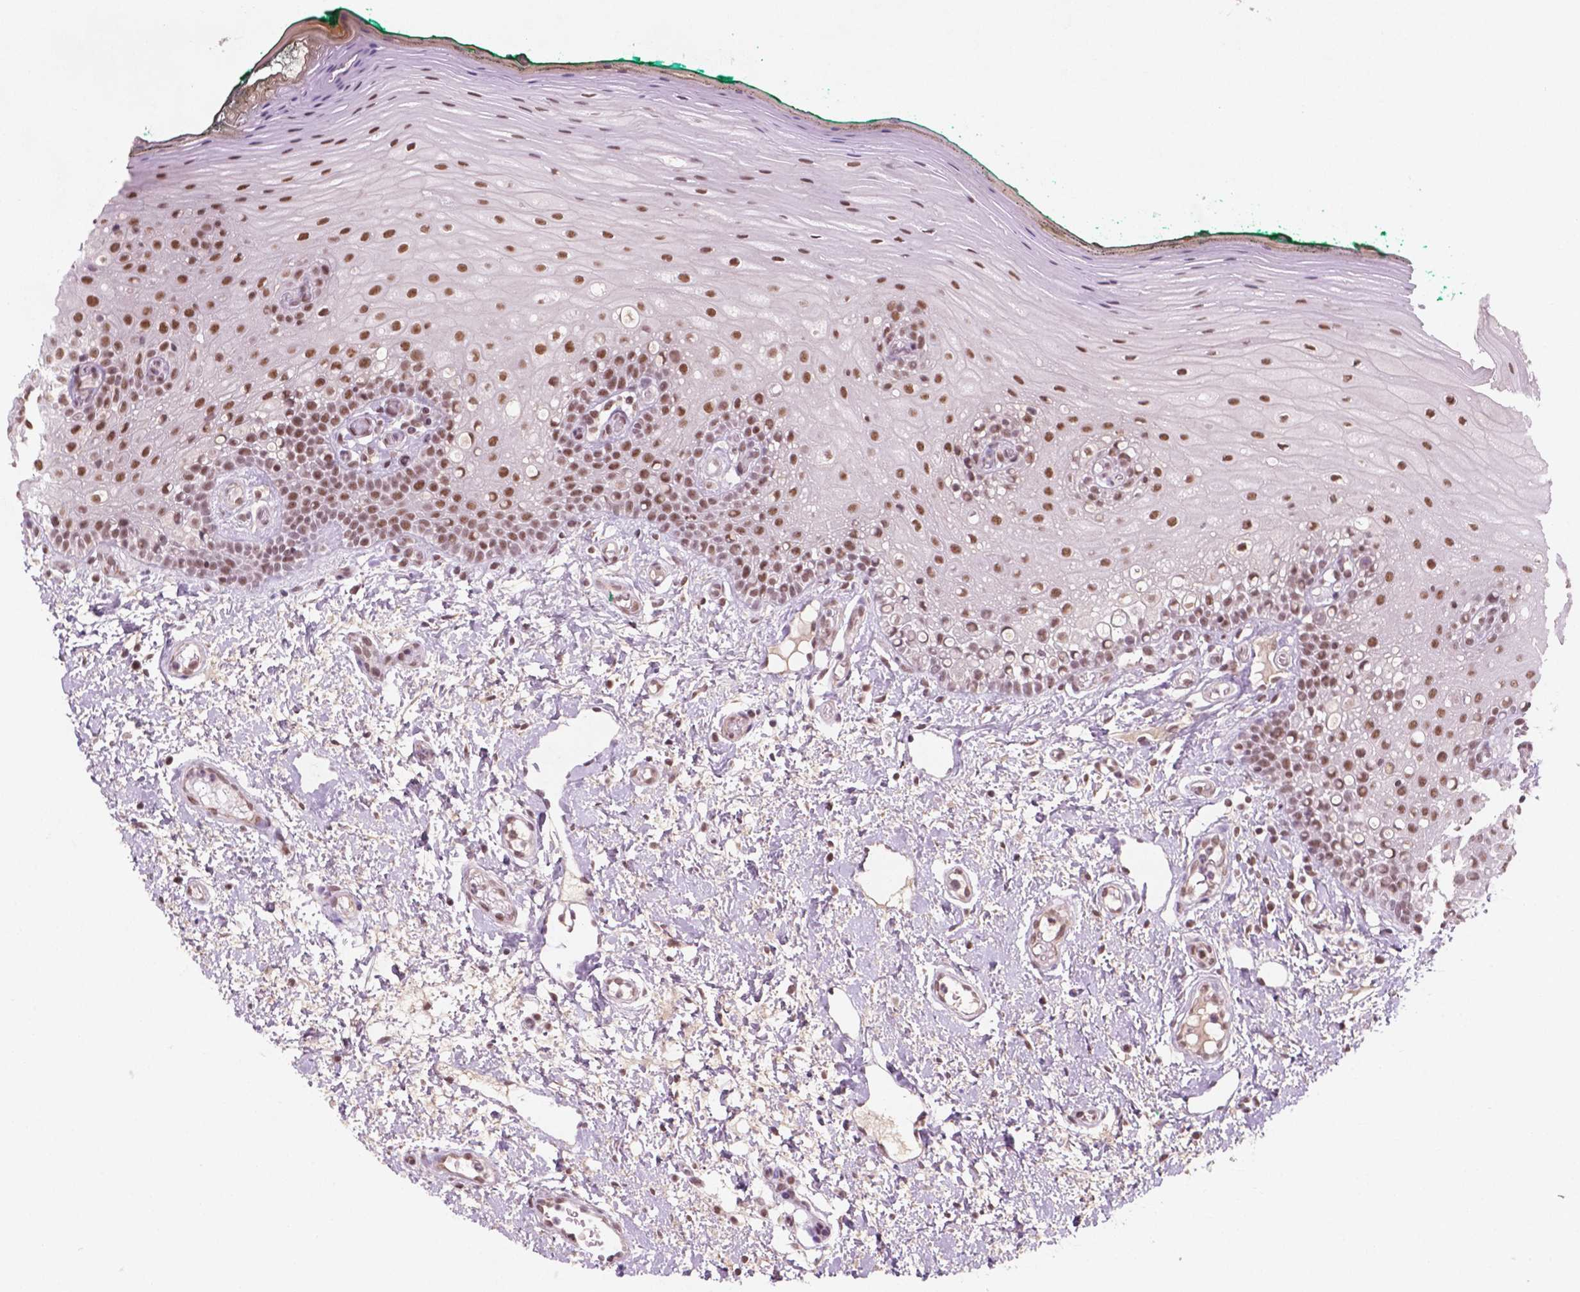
{"staining": {"intensity": "moderate", "quantity": ">75%", "location": "nuclear"}, "tissue": "oral mucosa", "cell_type": "Squamous epithelial cells", "image_type": "normal", "snomed": [{"axis": "morphology", "description": "Normal tissue, NOS"}, {"axis": "topography", "description": "Oral tissue"}], "caption": "A brown stain shows moderate nuclear positivity of a protein in squamous epithelial cells of benign oral mucosa. The protein of interest is shown in brown color, while the nuclei are stained blue.", "gene": "CTR9", "patient": {"sex": "female", "age": 83}}